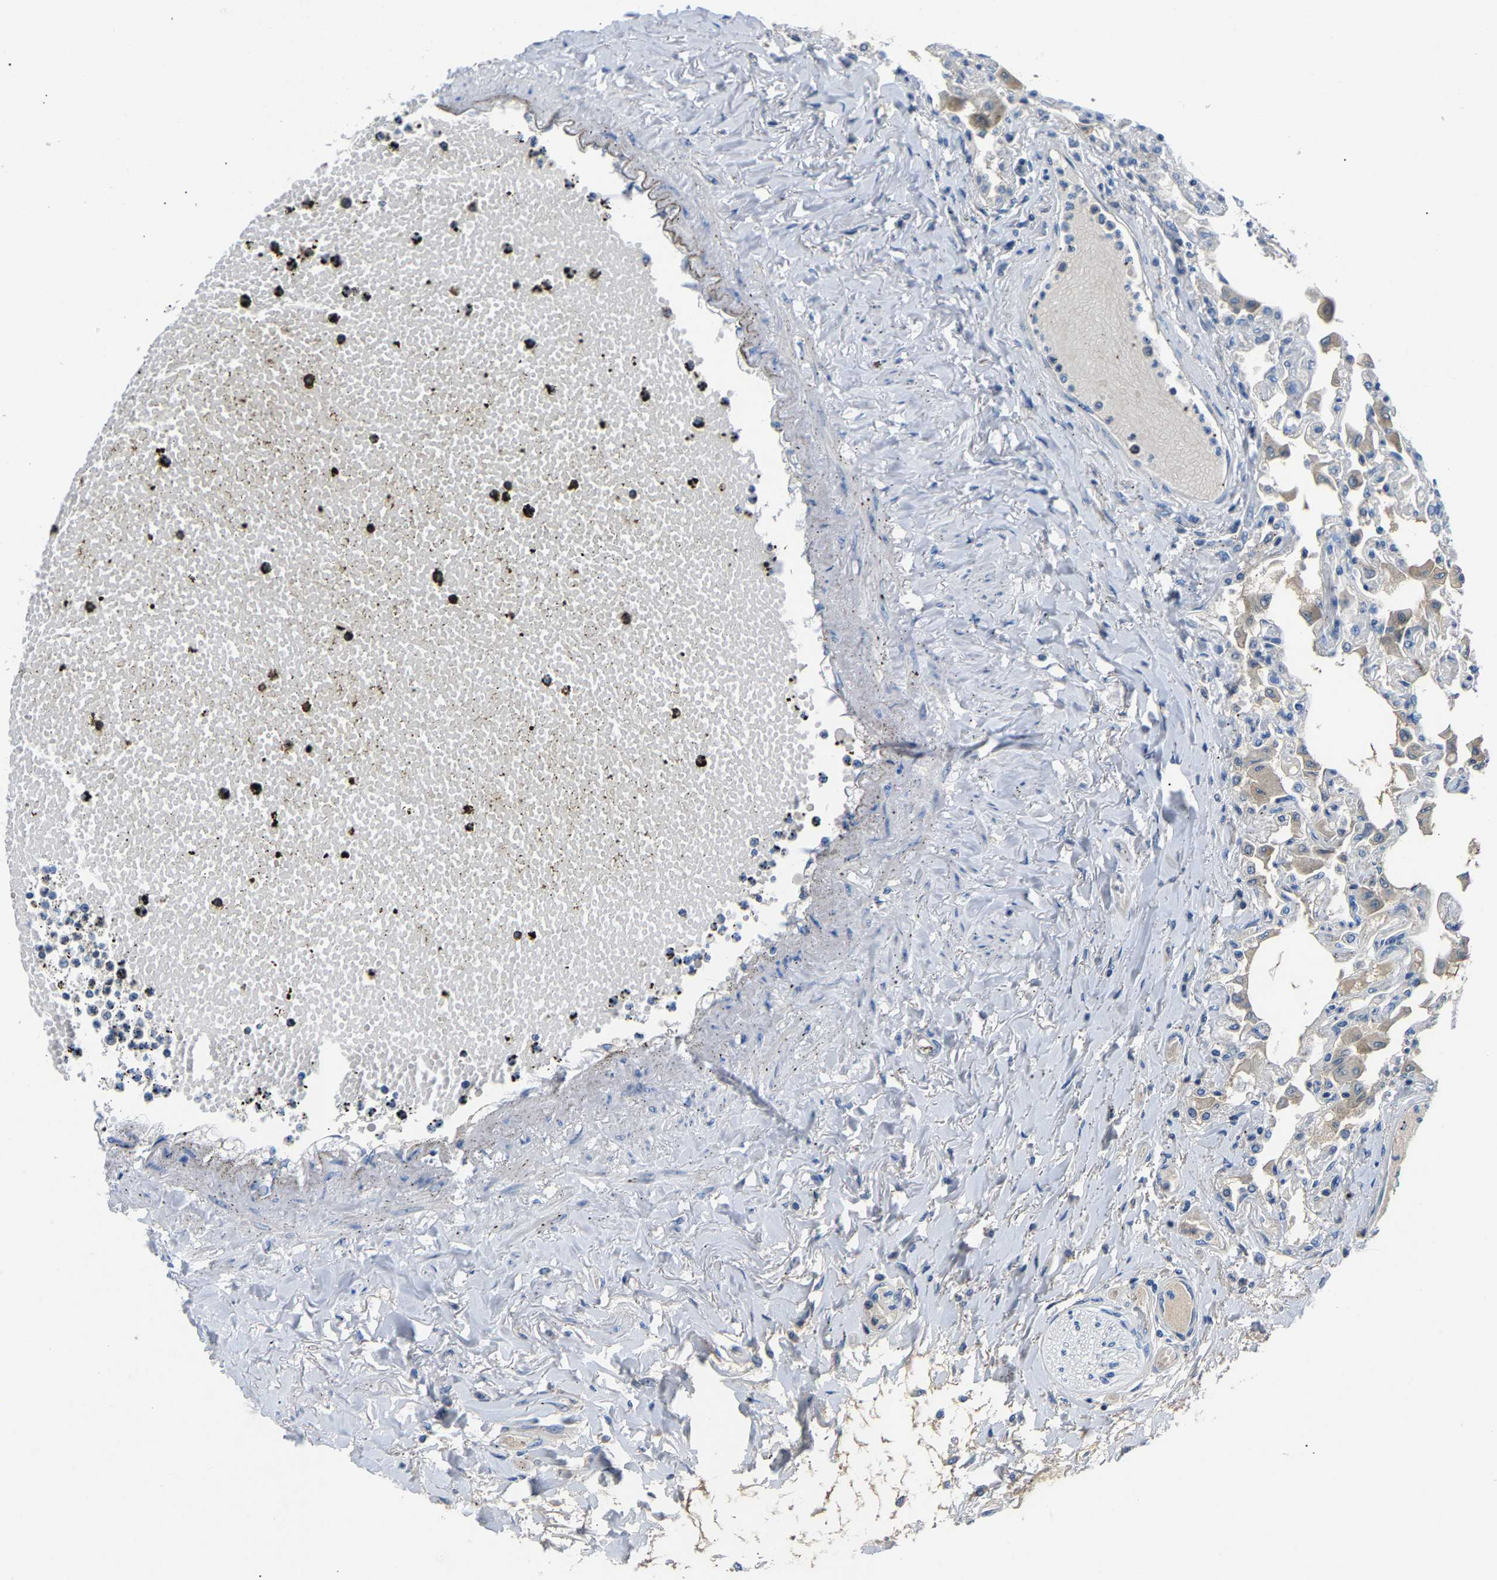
{"staining": {"intensity": "negative", "quantity": "none", "location": "none"}, "tissue": "lung", "cell_type": "Alveolar cells", "image_type": "normal", "snomed": [{"axis": "morphology", "description": "Normal tissue, NOS"}, {"axis": "topography", "description": "Bronchus"}, {"axis": "topography", "description": "Lung"}], "caption": "Lung was stained to show a protein in brown. There is no significant staining in alveolar cells.", "gene": "DNAAF5", "patient": {"sex": "female", "age": 49}}